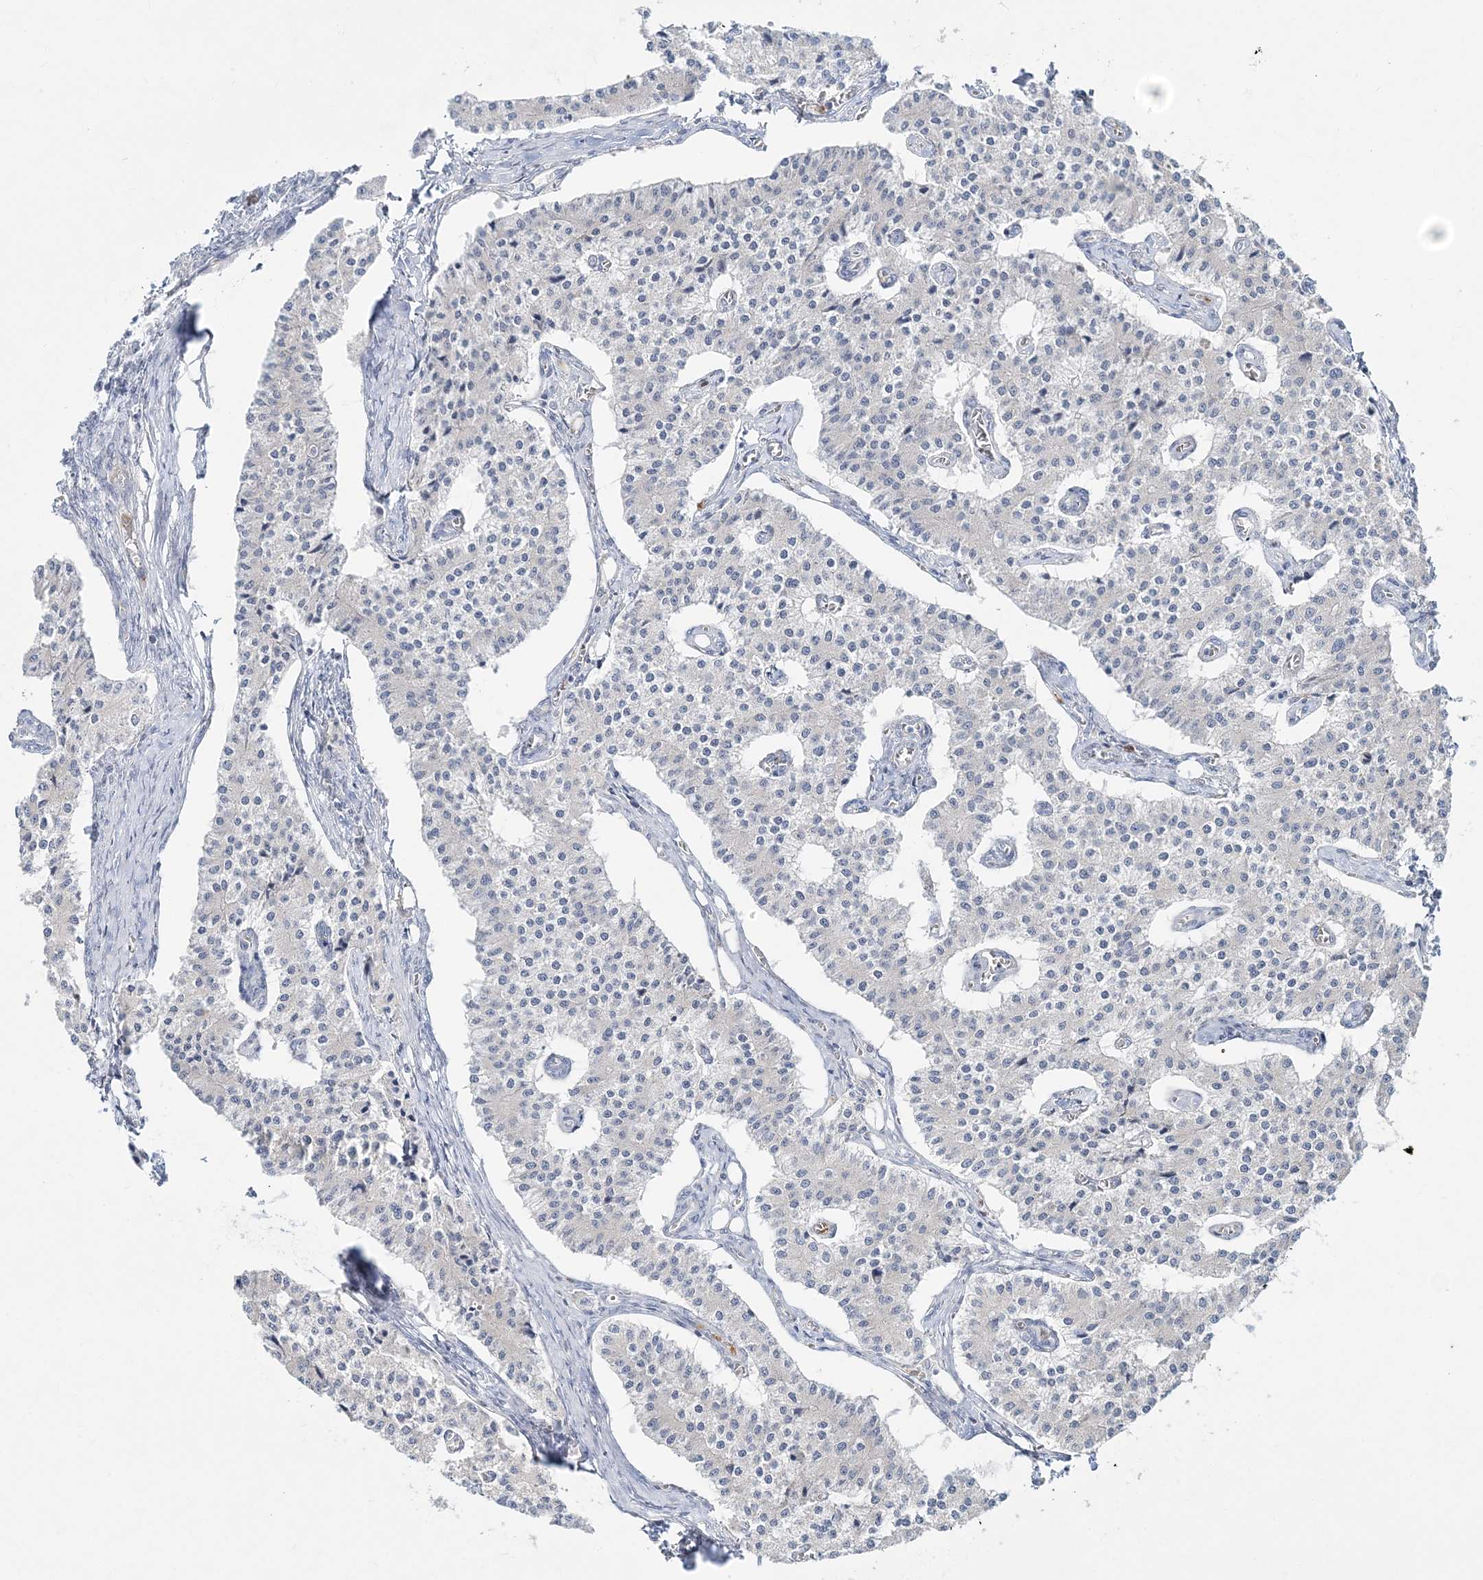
{"staining": {"intensity": "negative", "quantity": "none", "location": "none"}, "tissue": "carcinoid", "cell_type": "Tumor cells", "image_type": "cancer", "snomed": [{"axis": "morphology", "description": "Carcinoid, malignant, NOS"}, {"axis": "topography", "description": "Colon"}], "caption": "IHC micrograph of neoplastic tissue: carcinoid stained with DAB shows no significant protein expression in tumor cells.", "gene": "DNAH5", "patient": {"sex": "female", "age": 52}}